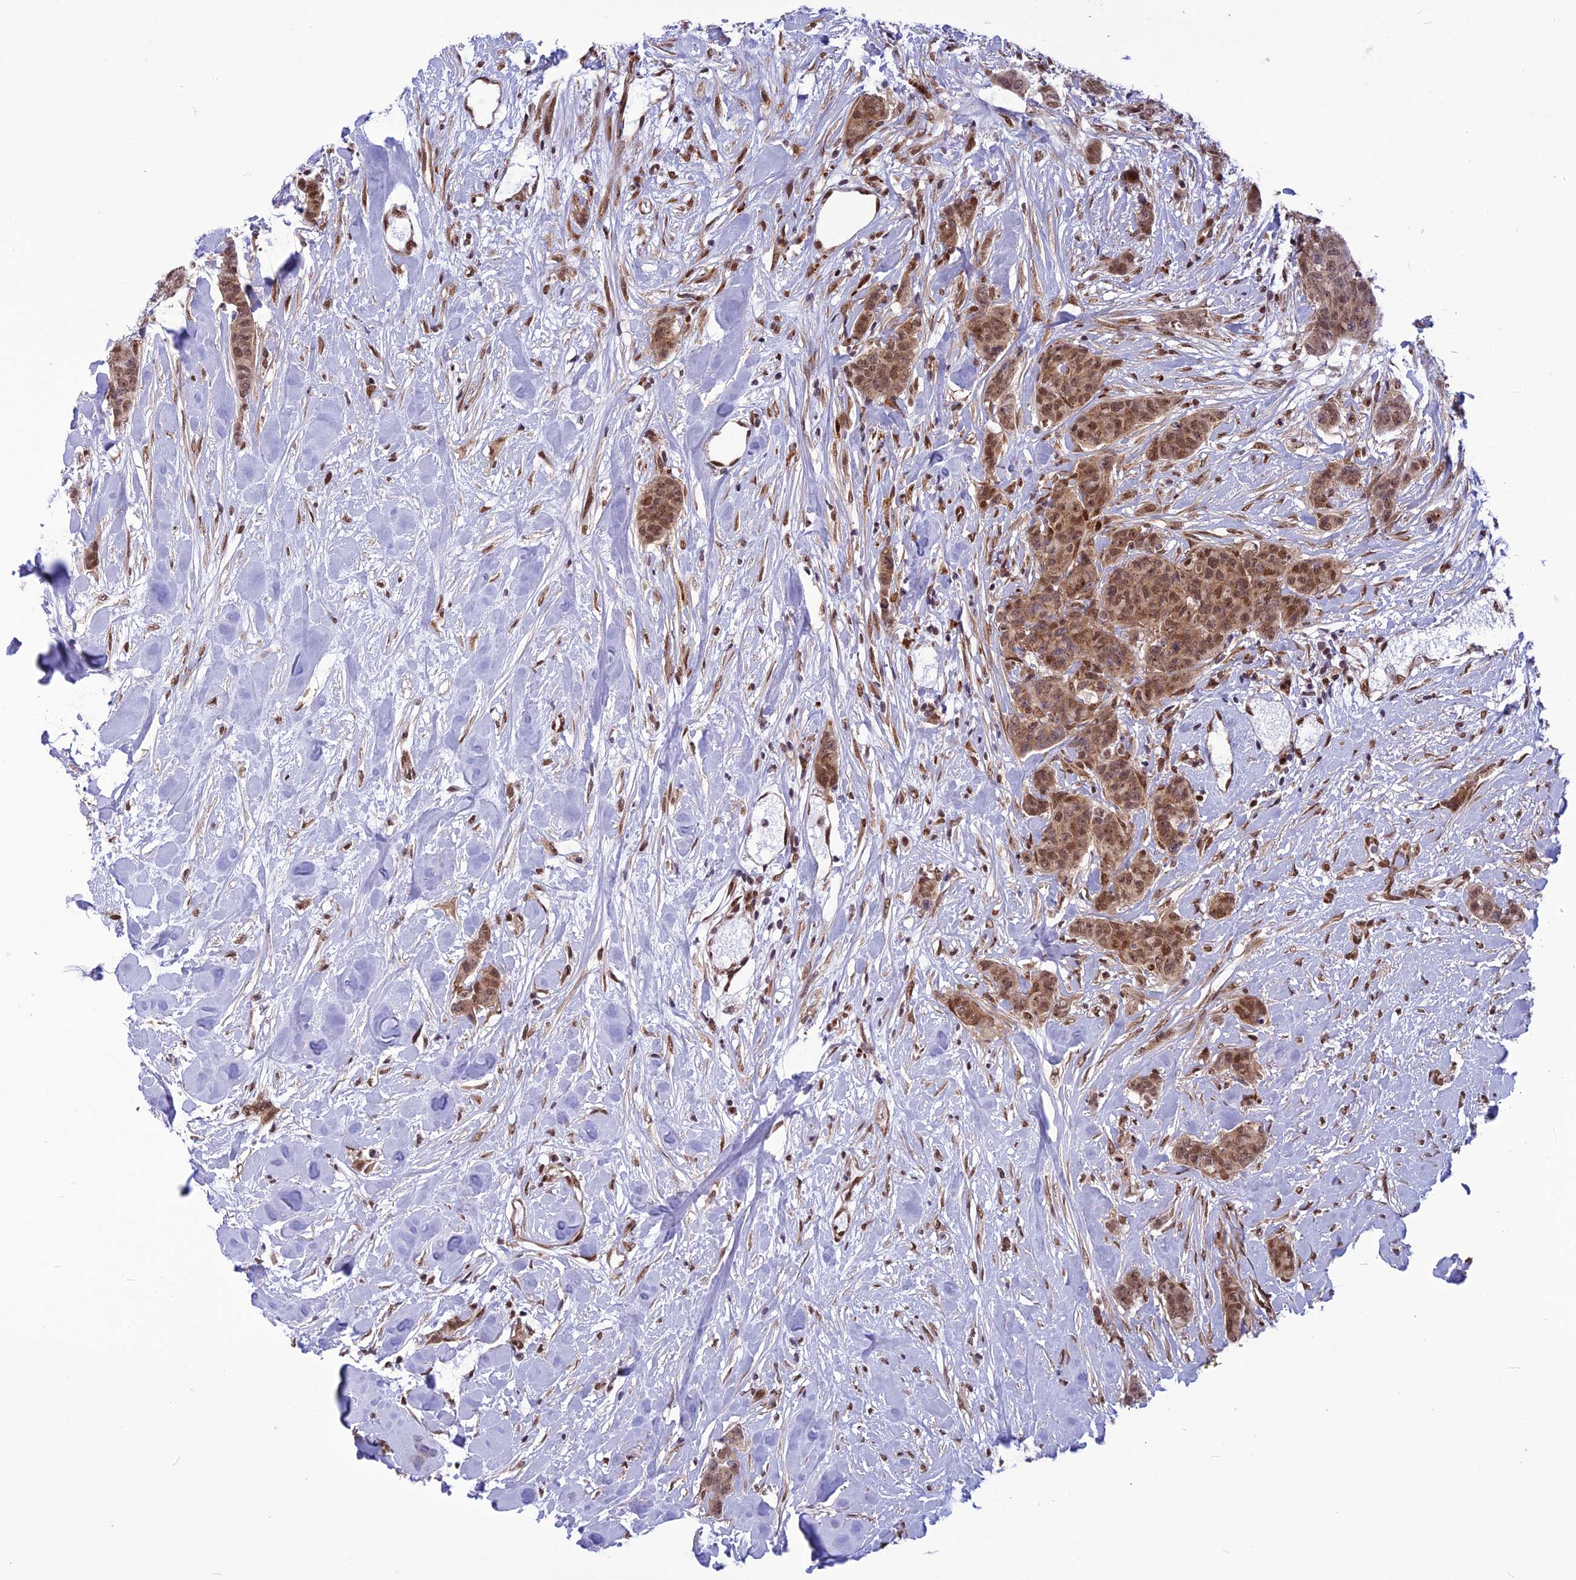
{"staining": {"intensity": "moderate", "quantity": ">75%", "location": "cytoplasmic/membranous,nuclear"}, "tissue": "breast cancer", "cell_type": "Tumor cells", "image_type": "cancer", "snomed": [{"axis": "morphology", "description": "Duct carcinoma"}, {"axis": "topography", "description": "Breast"}], "caption": "Immunohistochemical staining of breast cancer (intraductal carcinoma) demonstrates moderate cytoplasmic/membranous and nuclear protein expression in about >75% of tumor cells.", "gene": "RTRAF", "patient": {"sex": "female", "age": 40}}